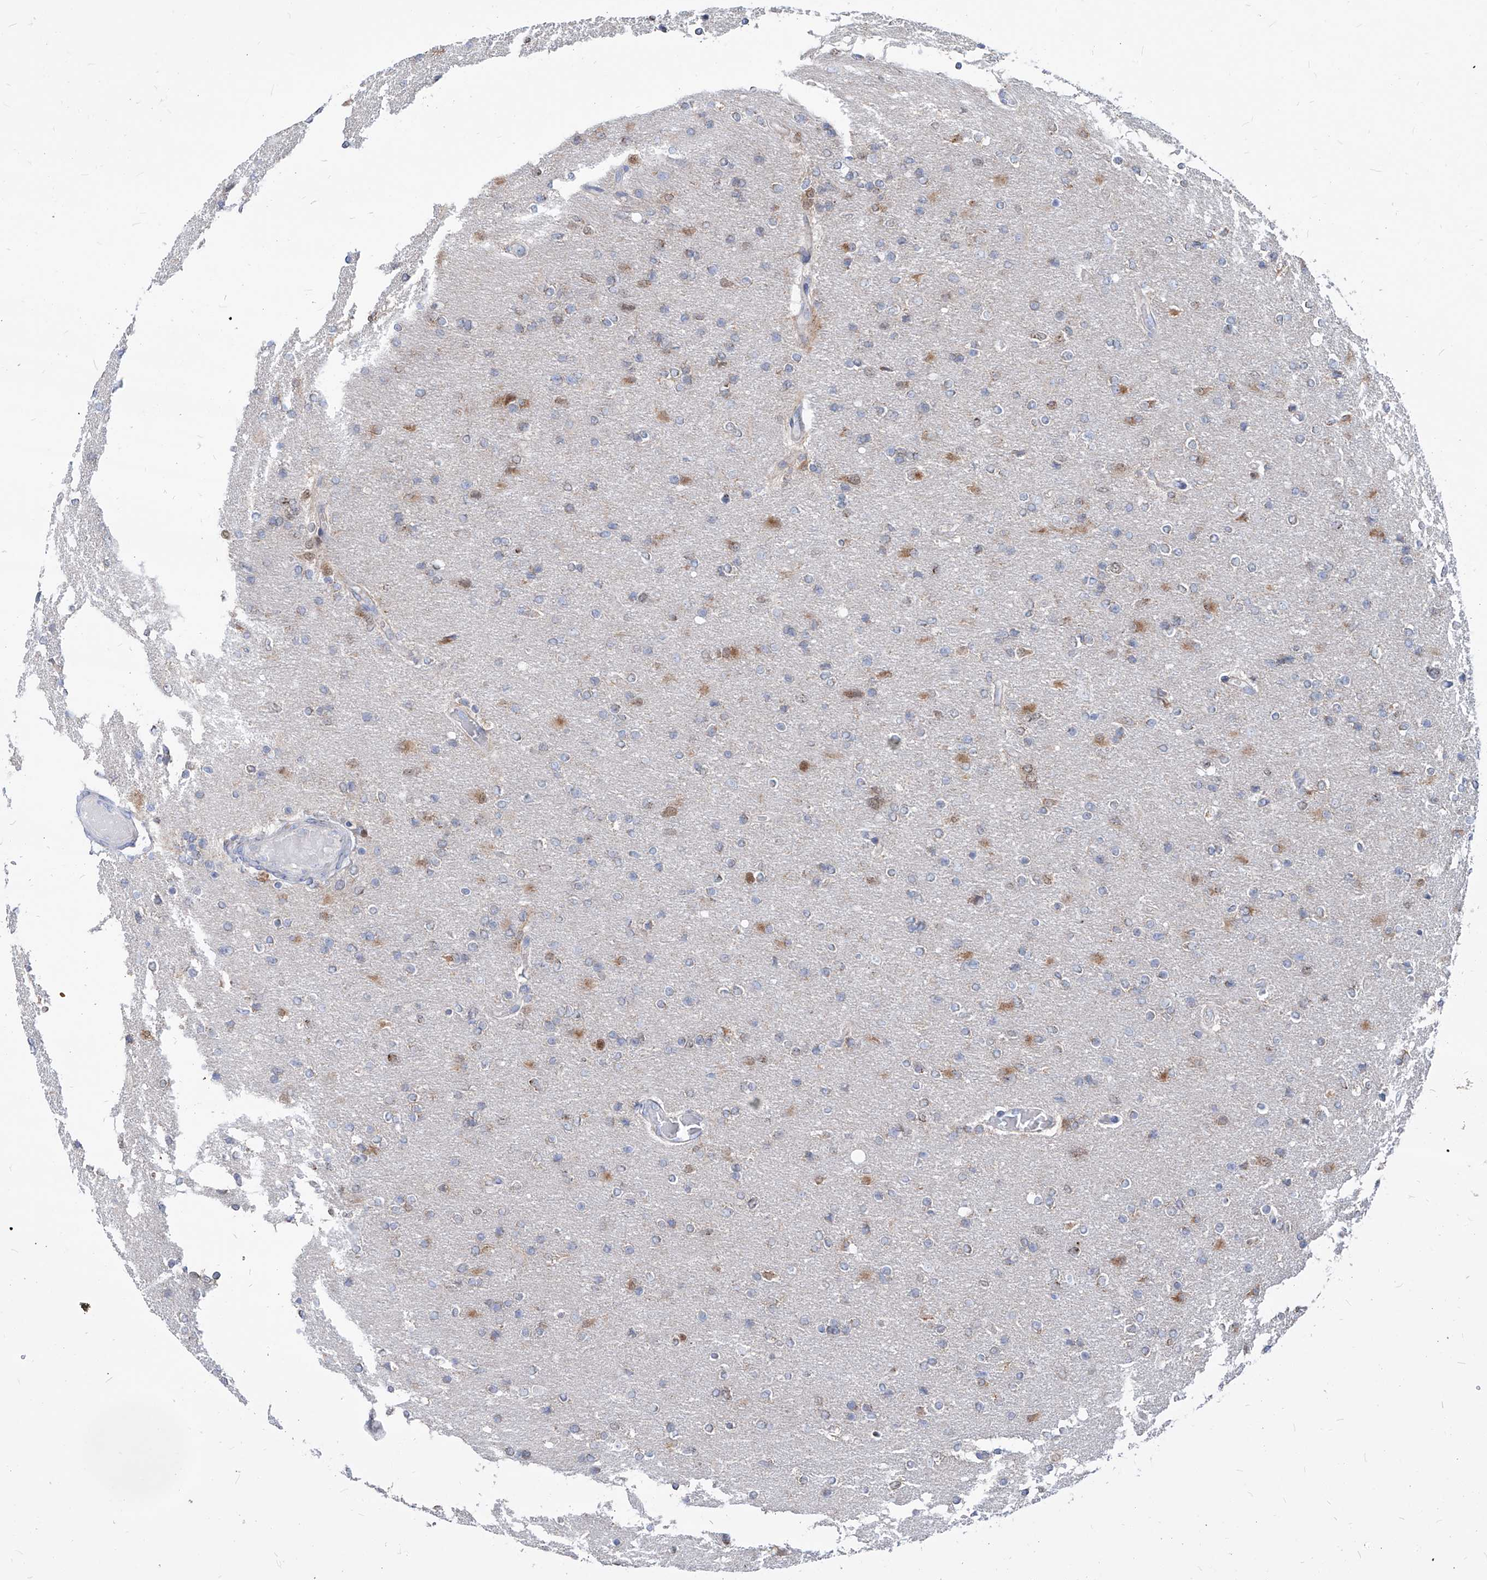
{"staining": {"intensity": "weak", "quantity": "25%-75%", "location": "cytoplasmic/membranous"}, "tissue": "glioma", "cell_type": "Tumor cells", "image_type": "cancer", "snomed": [{"axis": "morphology", "description": "Glioma, malignant, High grade"}, {"axis": "topography", "description": "Cerebral cortex"}], "caption": "DAB immunohistochemical staining of malignant high-grade glioma reveals weak cytoplasmic/membranous protein positivity in about 25%-75% of tumor cells. Nuclei are stained in blue.", "gene": "AGPS", "patient": {"sex": "female", "age": 36}}